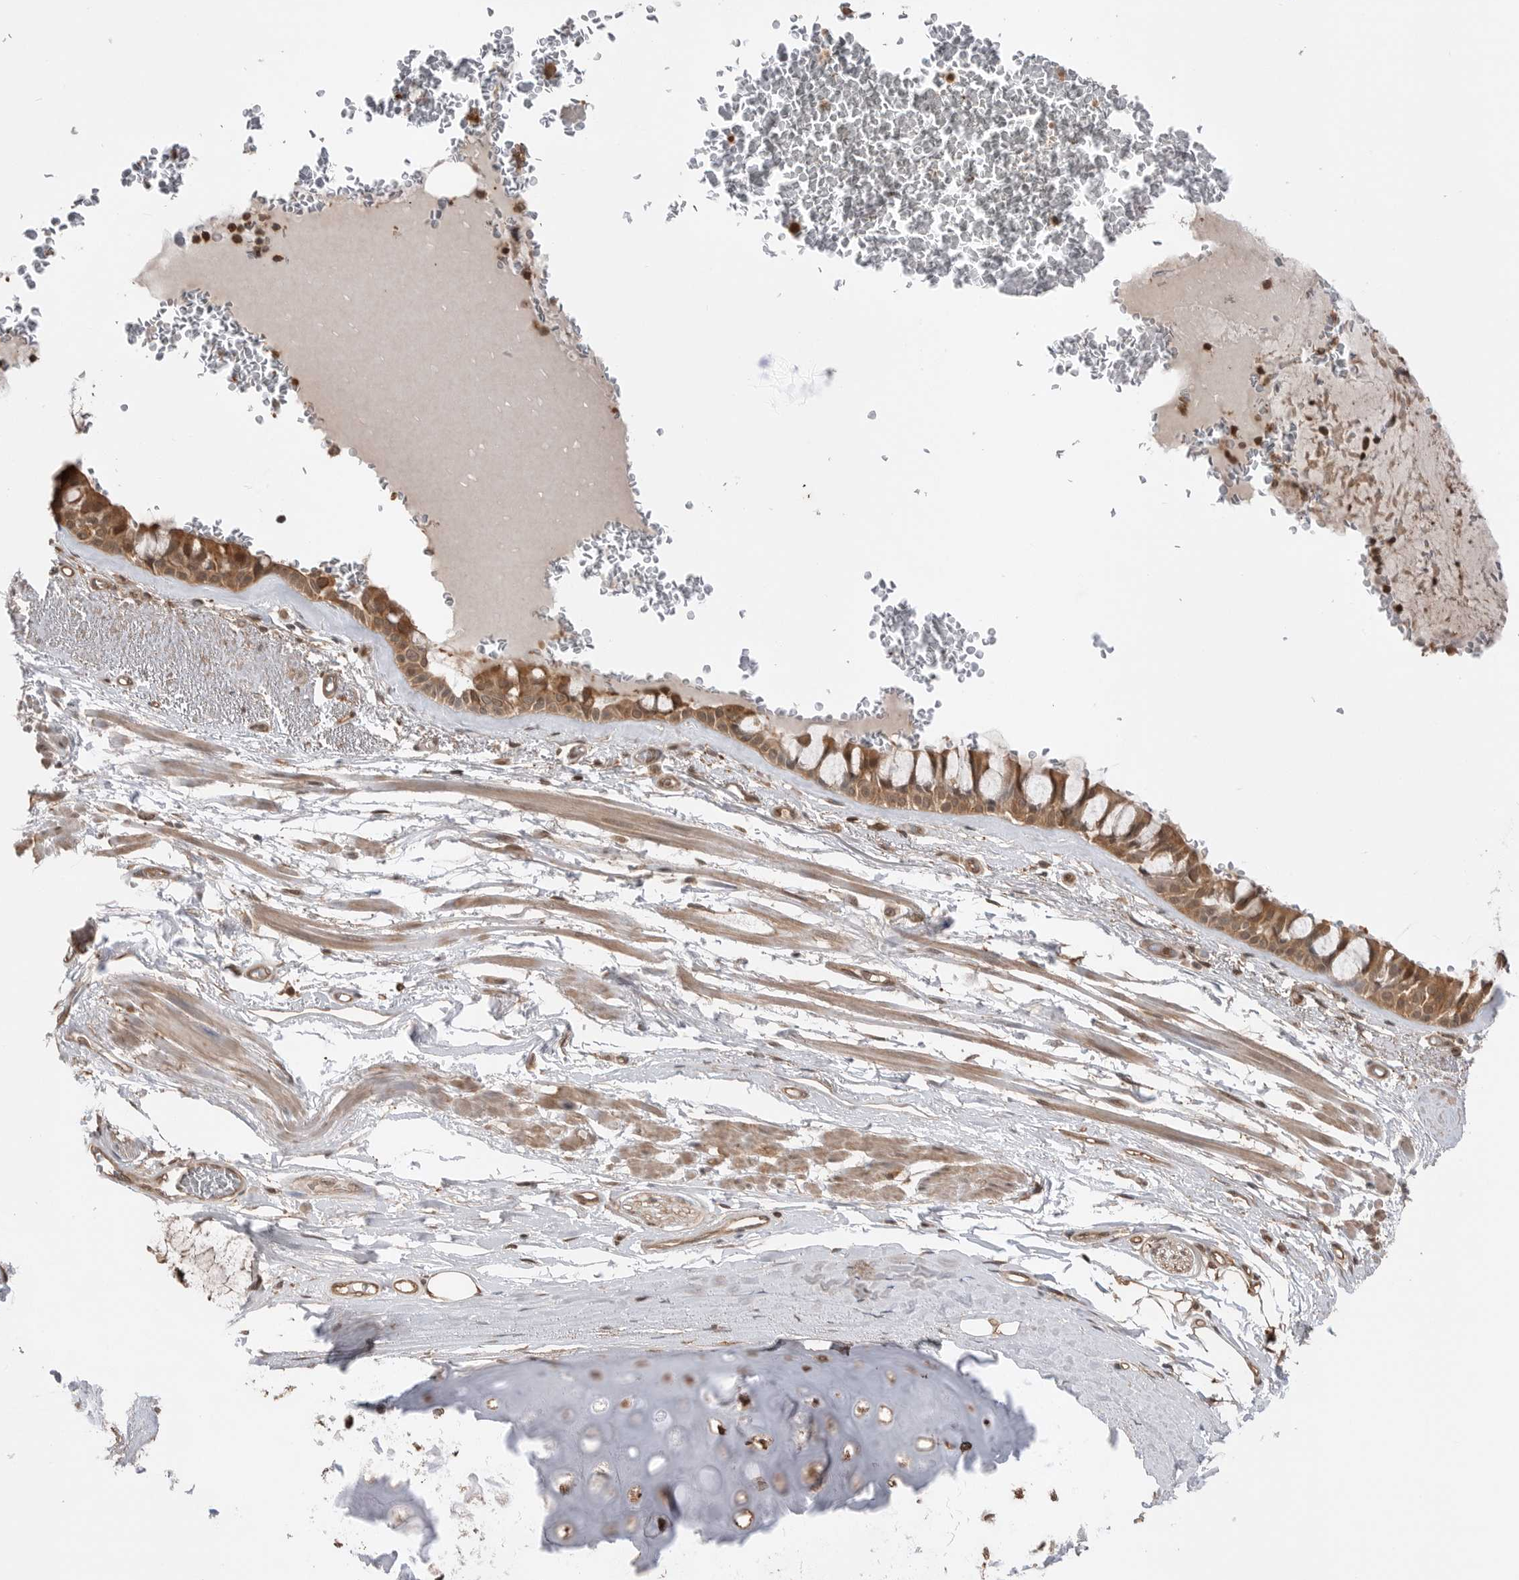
{"staining": {"intensity": "moderate", "quantity": ">75%", "location": "cytoplasmic/membranous"}, "tissue": "bronchus", "cell_type": "Respiratory epithelial cells", "image_type": "normal", "snomed": [{"axis": "morphology", "description": "Normal tissue, NOS"}, {"axis": "topography", "description": "Bronchus"}], "caption": "High-magnification brightfield microscopy of benign bronchus stained with DAB (brown) and counterstained with hematoxylin (blue). respiratory epithelial cells exhibit moderate cytoplasmic/membranous positivity is present in approximately>75% of cells. (IHC, brightfield microscopy, high magnification).", "gene": "PEAK1", "patient": {"sex": "male", "age": 66}}